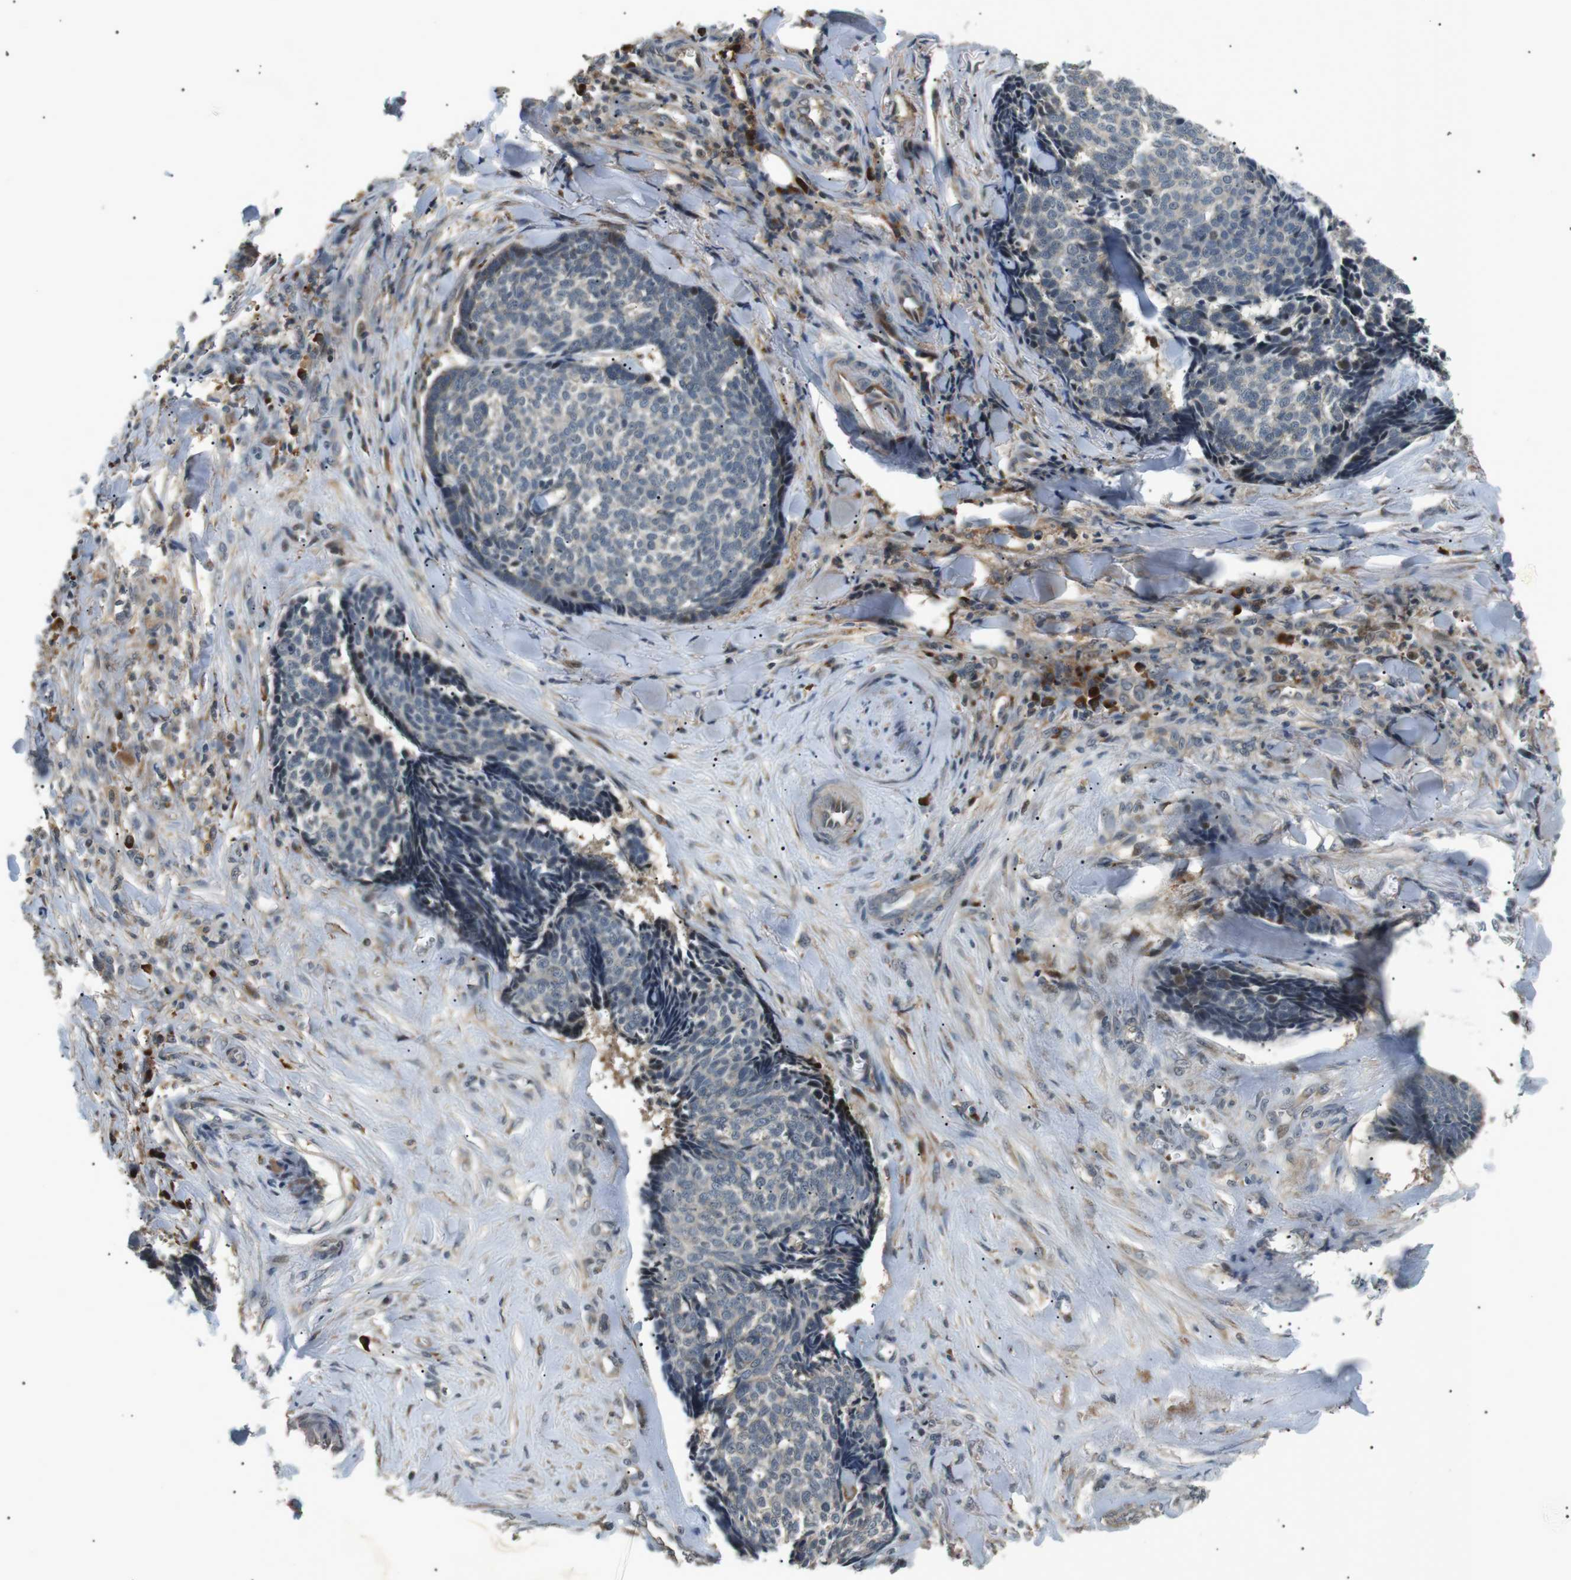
{"staining": {"intensity": "negative", "quantity": "none", "location": "none"}, "tissue": "skin cancer", "cell_type": "Tumor cells", "image_type": "cancer", "snomed": [{"axis": "morphology", "description": "Basal cell carcinoma"}, {"axis": "topography", "description": "Skin"}], "caption": "Tumor cells show no significant staining in skin cancer (basal cell carcinoma).", "gene": "HSPA13", "patient": {"sex": "male", "age": 84}}